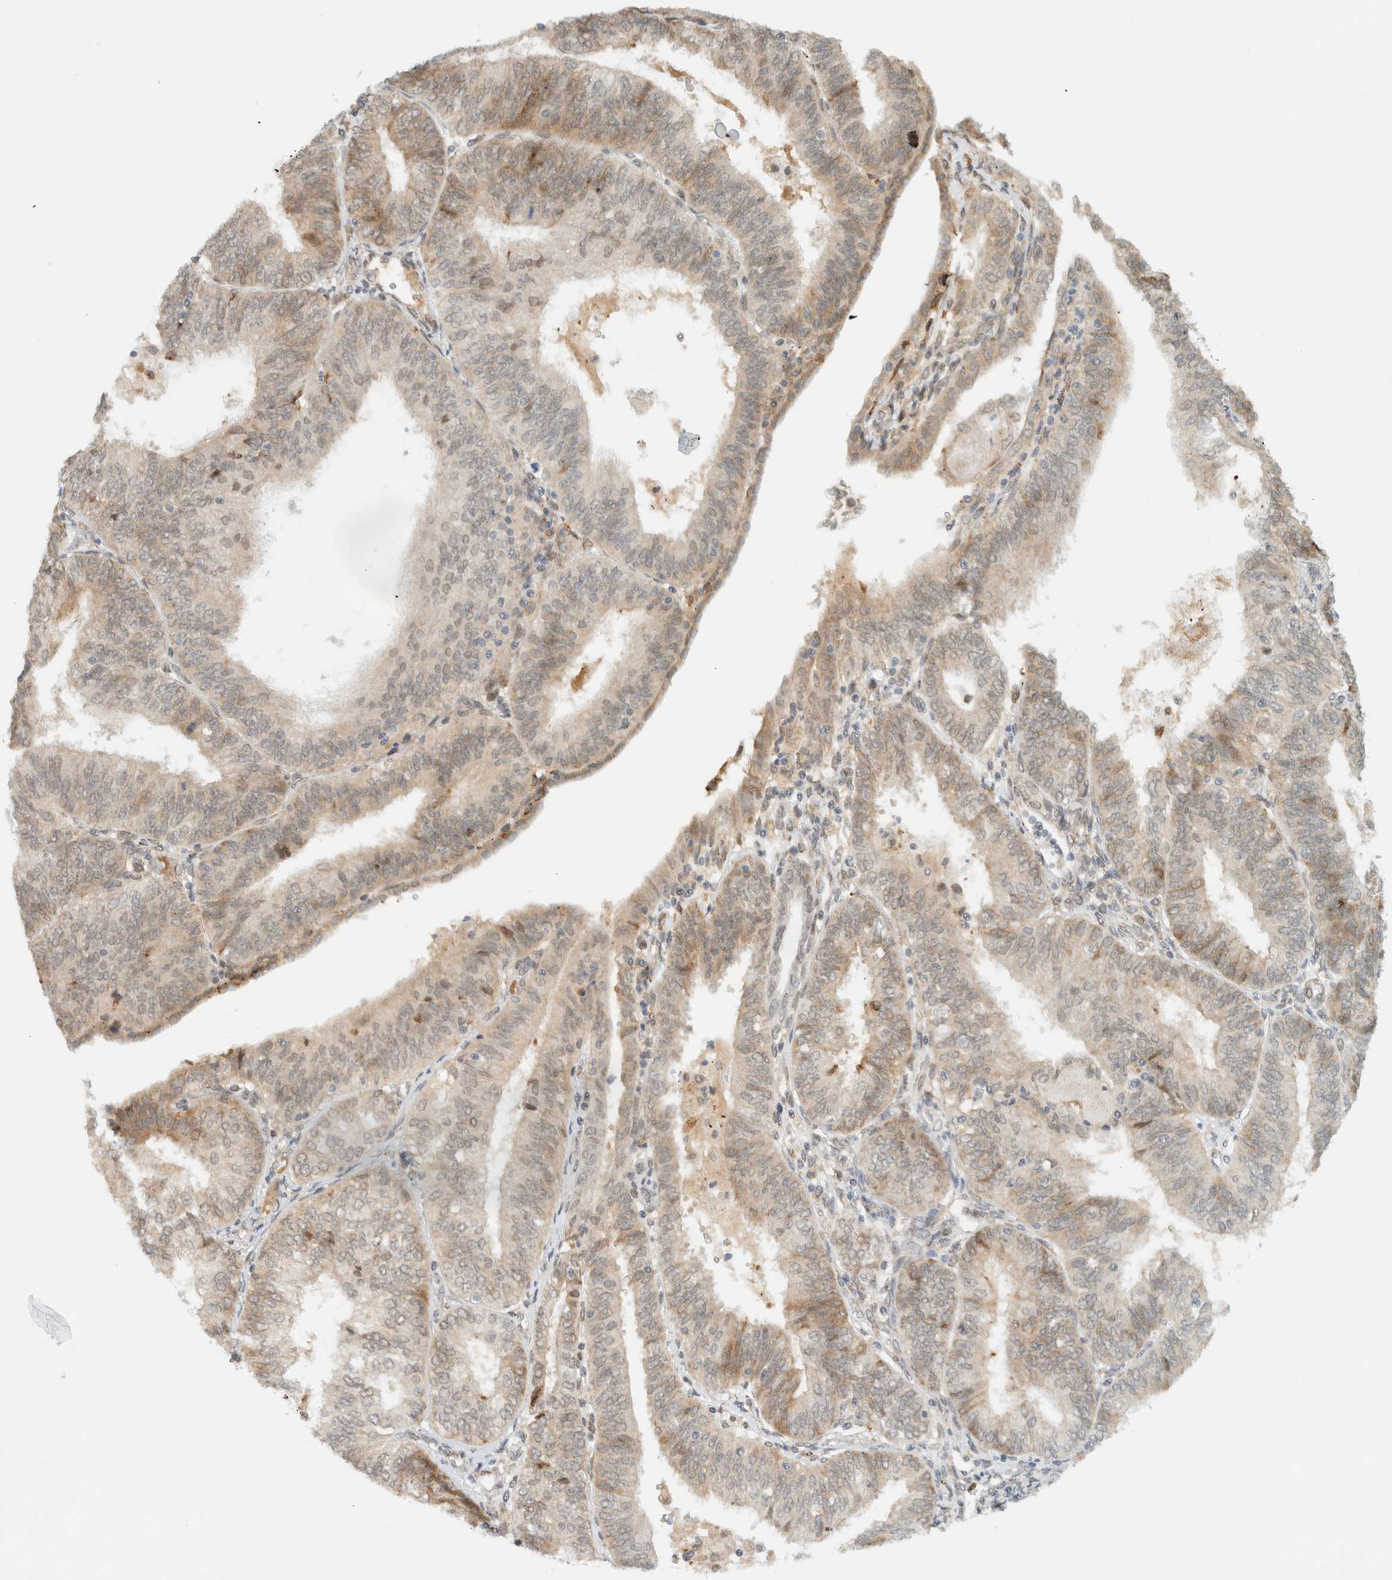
{"staining": {"intensity": "weak", "quantity": "25%-75%", "location": "cytoplasmic/membranous"}, "tissue": "endometrial cancer", "cell_type": "Tumor cells", "image_type": "cancer", "snomed": [{"axis": "morphology", "description": "Adenocarcinoma, NOS"}, {"axis": "topography", "description": "Endometrium"}], "caption": "Tumor cells display low levels of weak cytoplasmic/membranous expression in approximately 25%-75% of cells in human adenocarcinoma (endometrial).", "gene": "ITPRID1", "patient": {"sex": "female", "age": 58}}